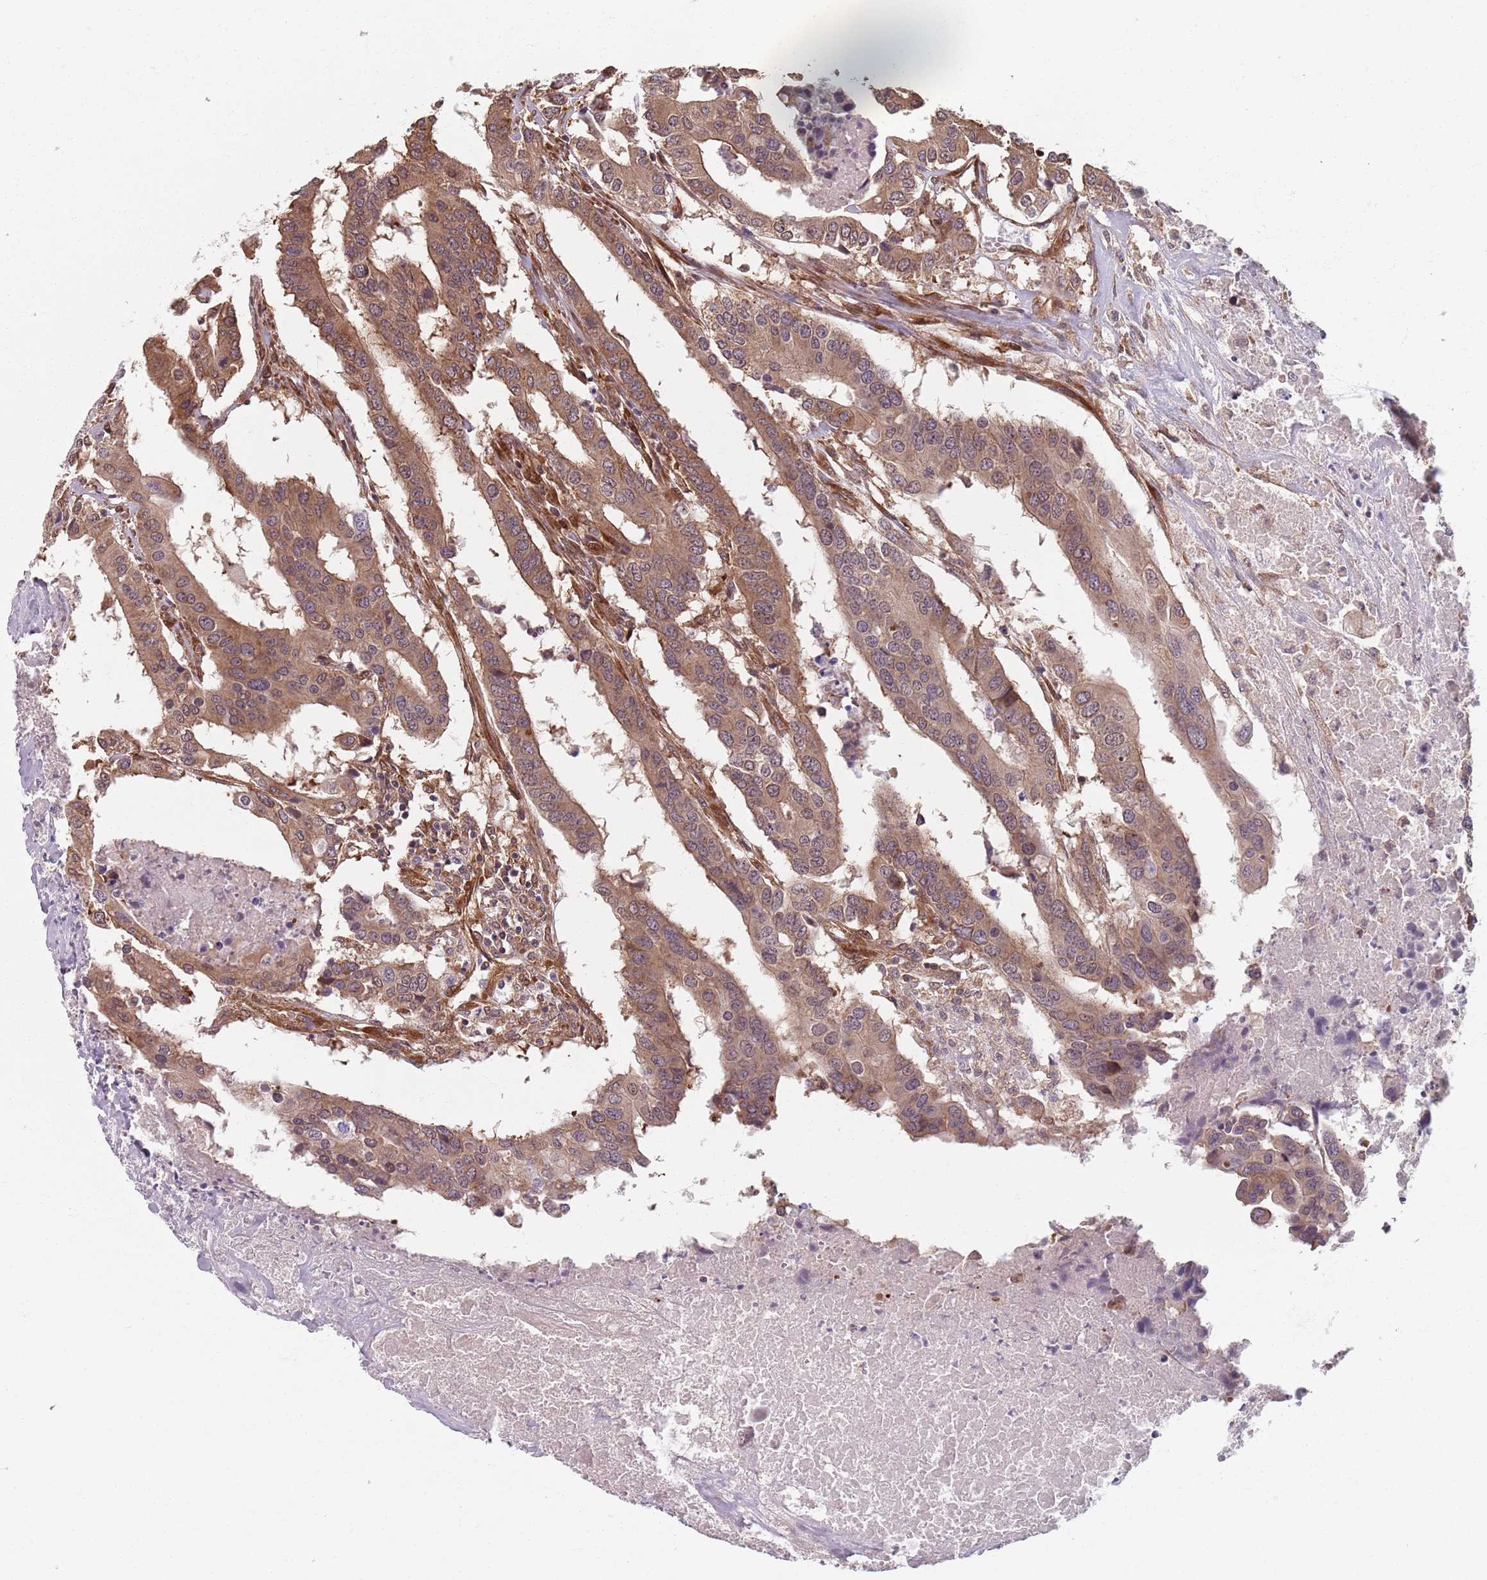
{"staining": {"intensity": "moderate", "quantity": ">75%", "location": "cytoplasmic/membranous"}, "tissue": "colorectal cancer", "cell_type": "Tumor cells", "image_type": "cancer", "snomed": [{"axis": "morphology", "description": "Adenocarcinoma, NOS"}, {"axis": "topography", "description": "Colon"}], "caption": "Adenocarcinoma (colorectal) stained for a protein (brown) displays moderate cytoplasmic/membranous positive positivity in approximately >75% of tumor cells.", "gene": "NOTCH3", "patient": {"sex": "male", "age": 77}}